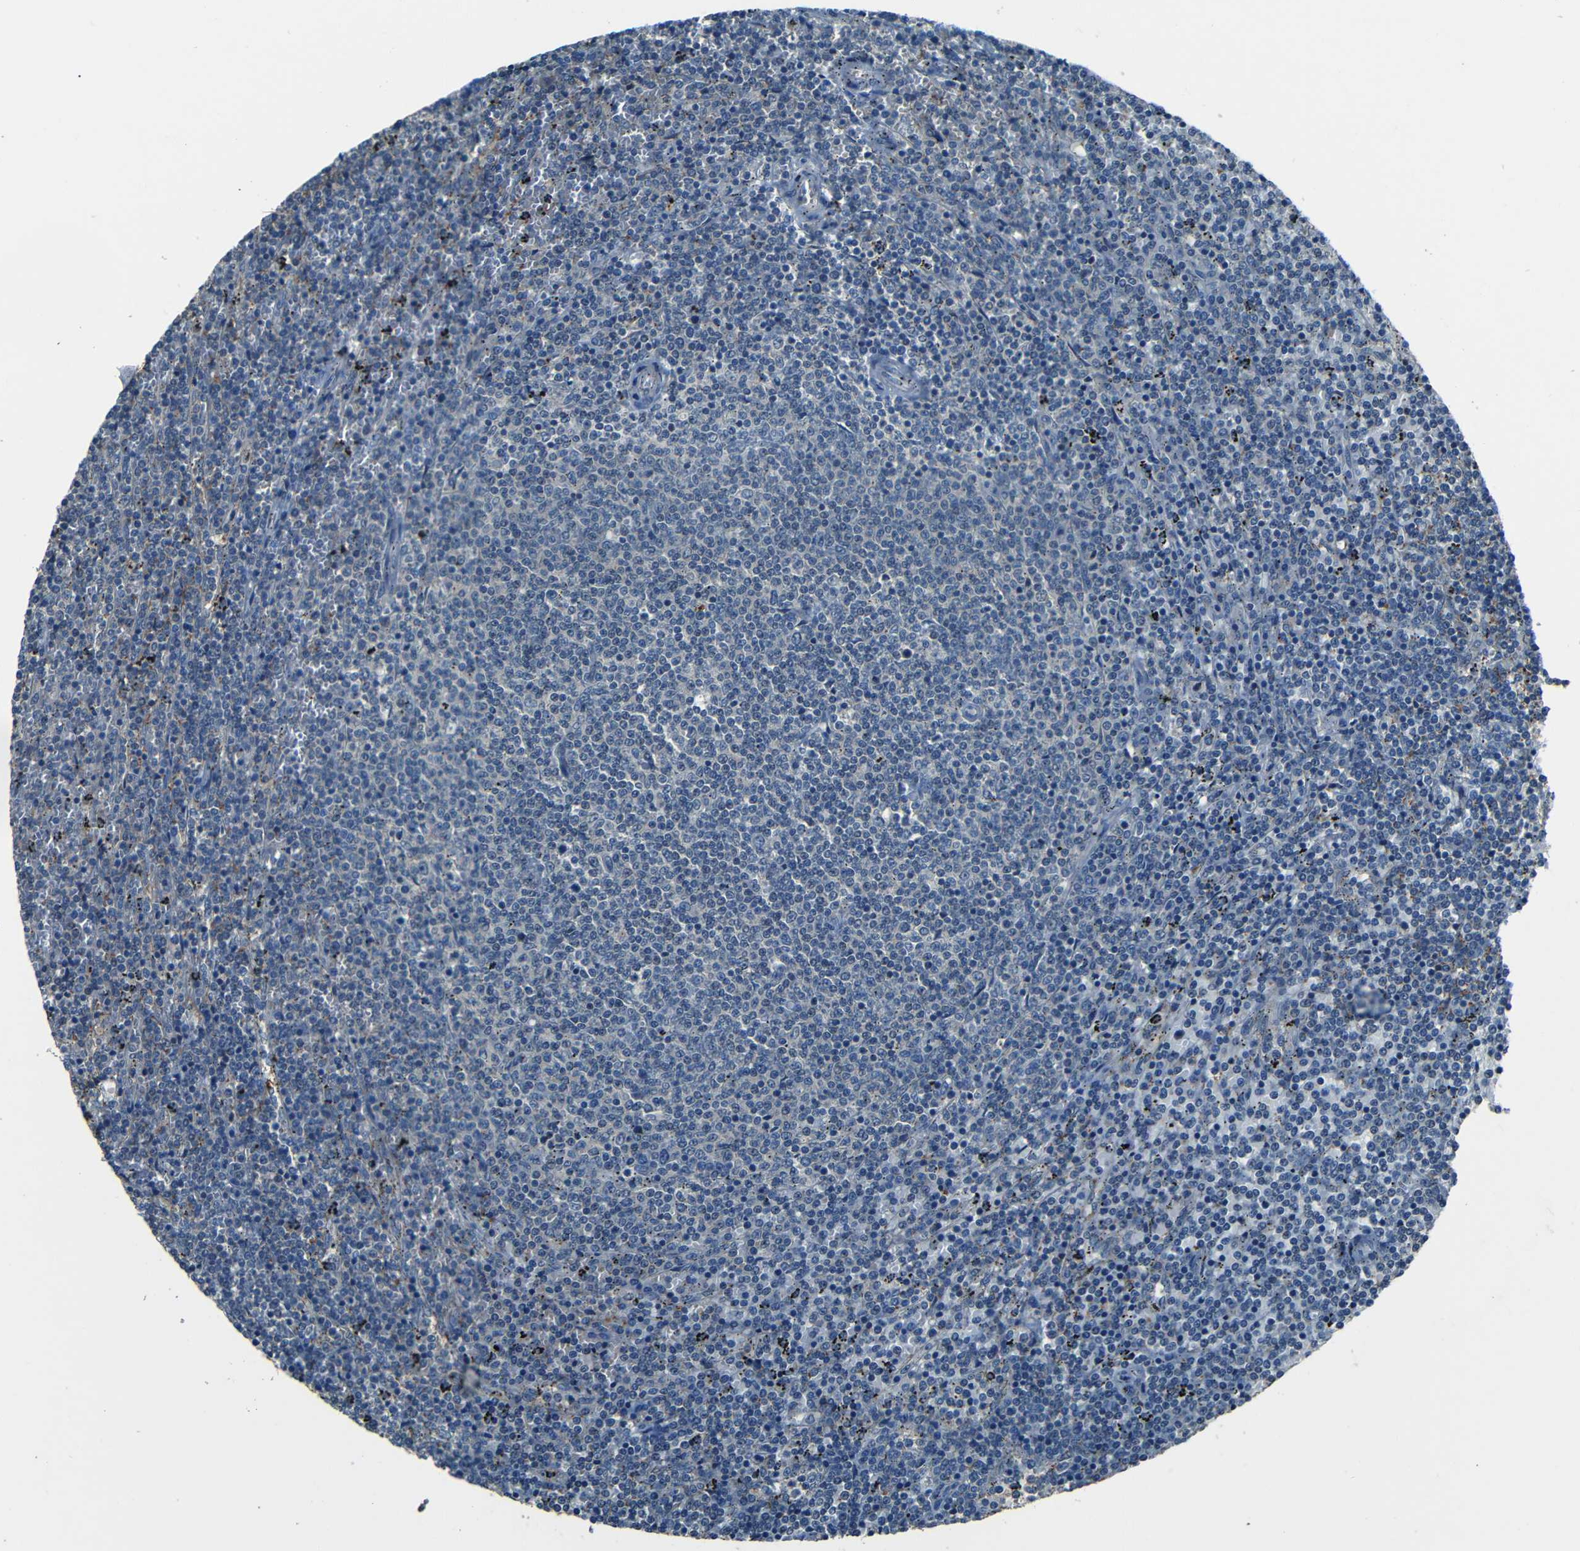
{"staining": {"intensity": "negative", "quantity": "none", "location": "none"}, "tissue": "lymphoma", "cell_type": "Tumor cells", "image_type": "cancer", "snomed": [{"axis": "morphology", "description": "Malignant lymphoma, non-Hodgkin's type, Low grade"}, {"axis": "topography", "description": "Spleen"}], "caption": "DAB immunohistochemical staining of low-grade malignant lymphoma, non-Hodgkin's type reveals no significant expression in tumor cells.", "gene": "SLA", "patient": {"sex": "female", "age": 50}}